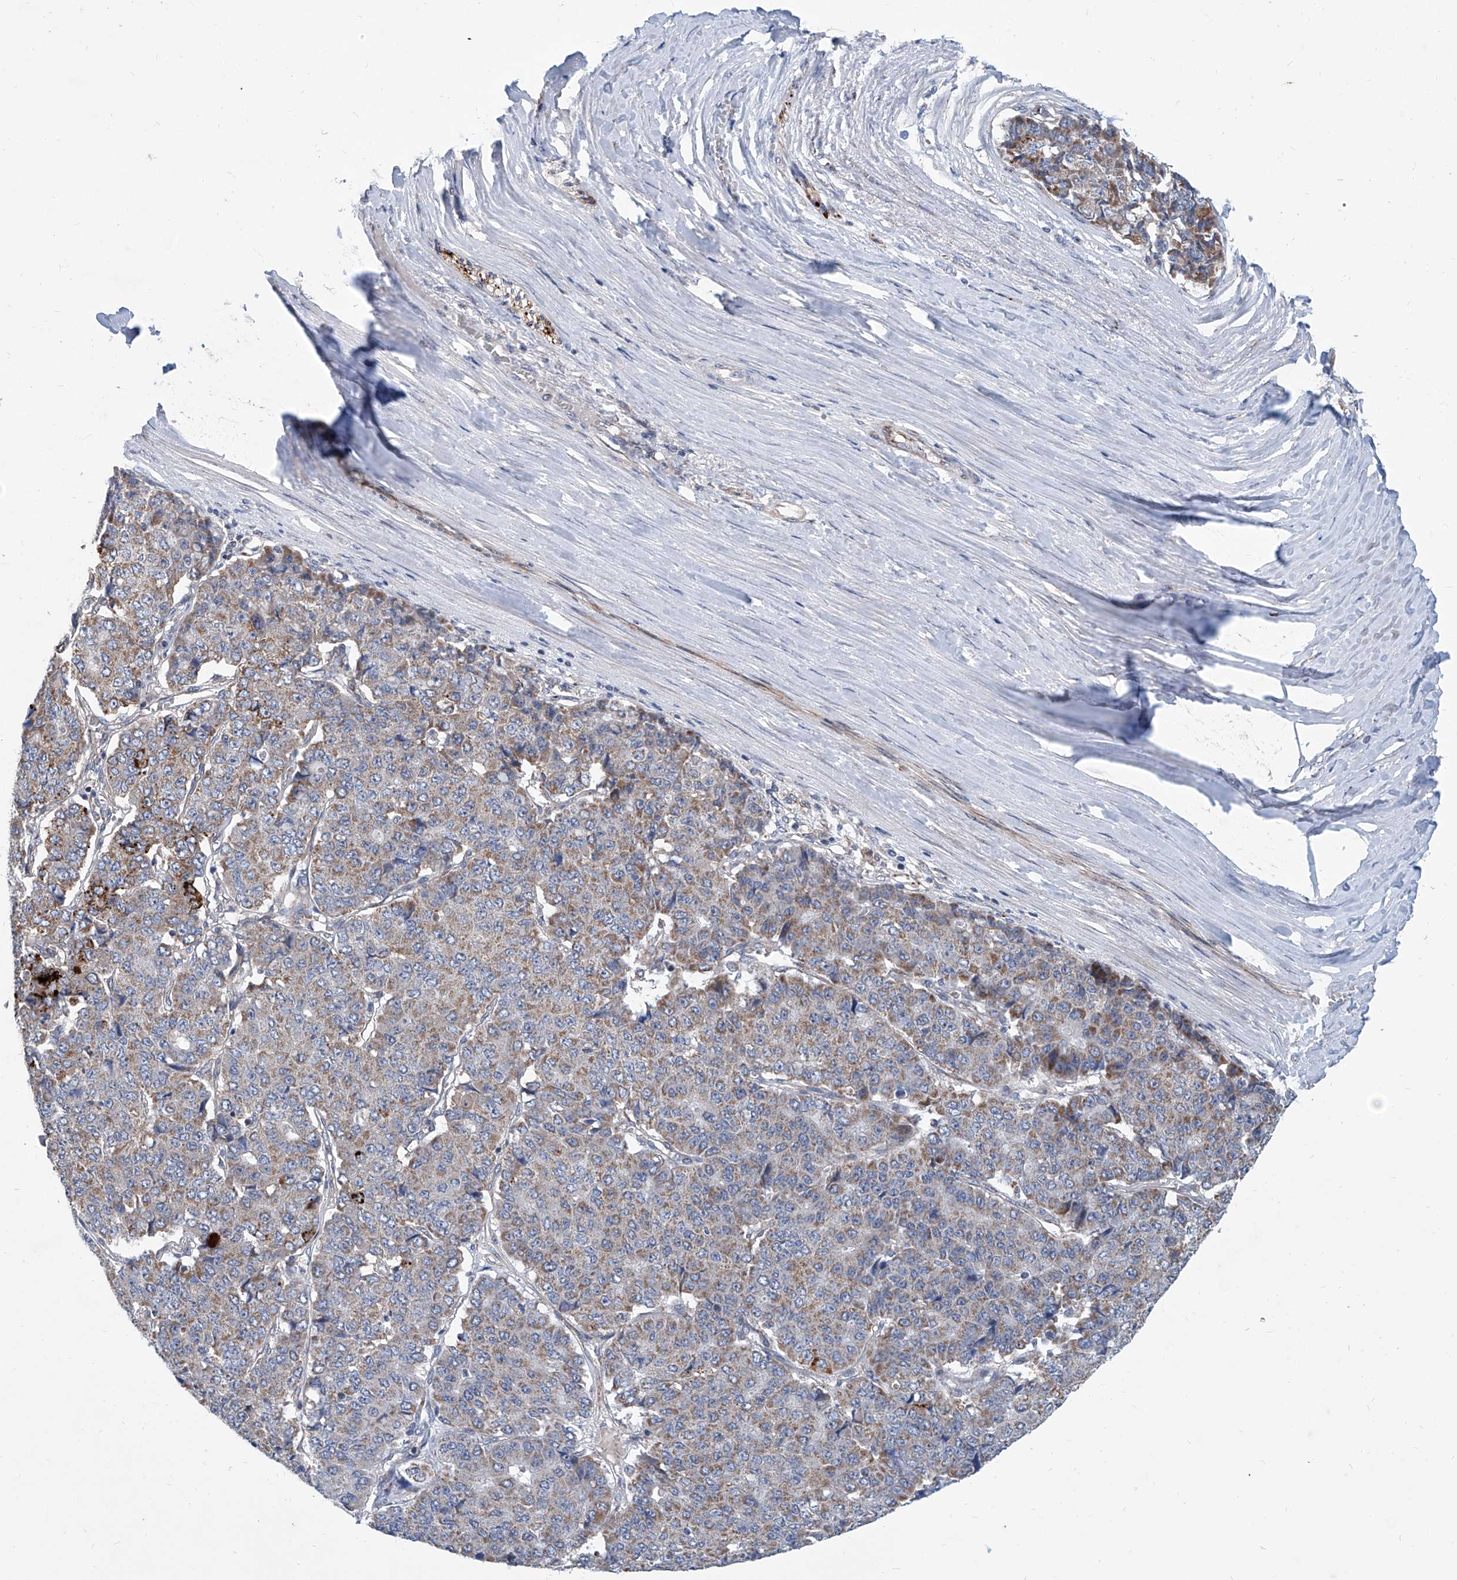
{"staining": {"intensity": "moderate", "quantity": "25%-75%", "location": "cytoplasmic/membranous"}, "tissue": "pancreatic cancer", "cell_type": "Tumor cells", "image_type": "cancer", "snomed": [{"axis": "morphology", "description": "Adenocarcinoma, NOS"}, {"axis": "topography", "description": "Pancreas"}], "caption": "IHC of pancreatic cancer exhibits medium levels of moderate cytoplasmic/membranous expression in about 25%-75% of tumor cells. (Stains: DAB in brown, nuclei in blue, Microscopy: brightfield microscopy at high magnification).", "gene": "USP48", "patient": {"sex": "male", "age": 50}}